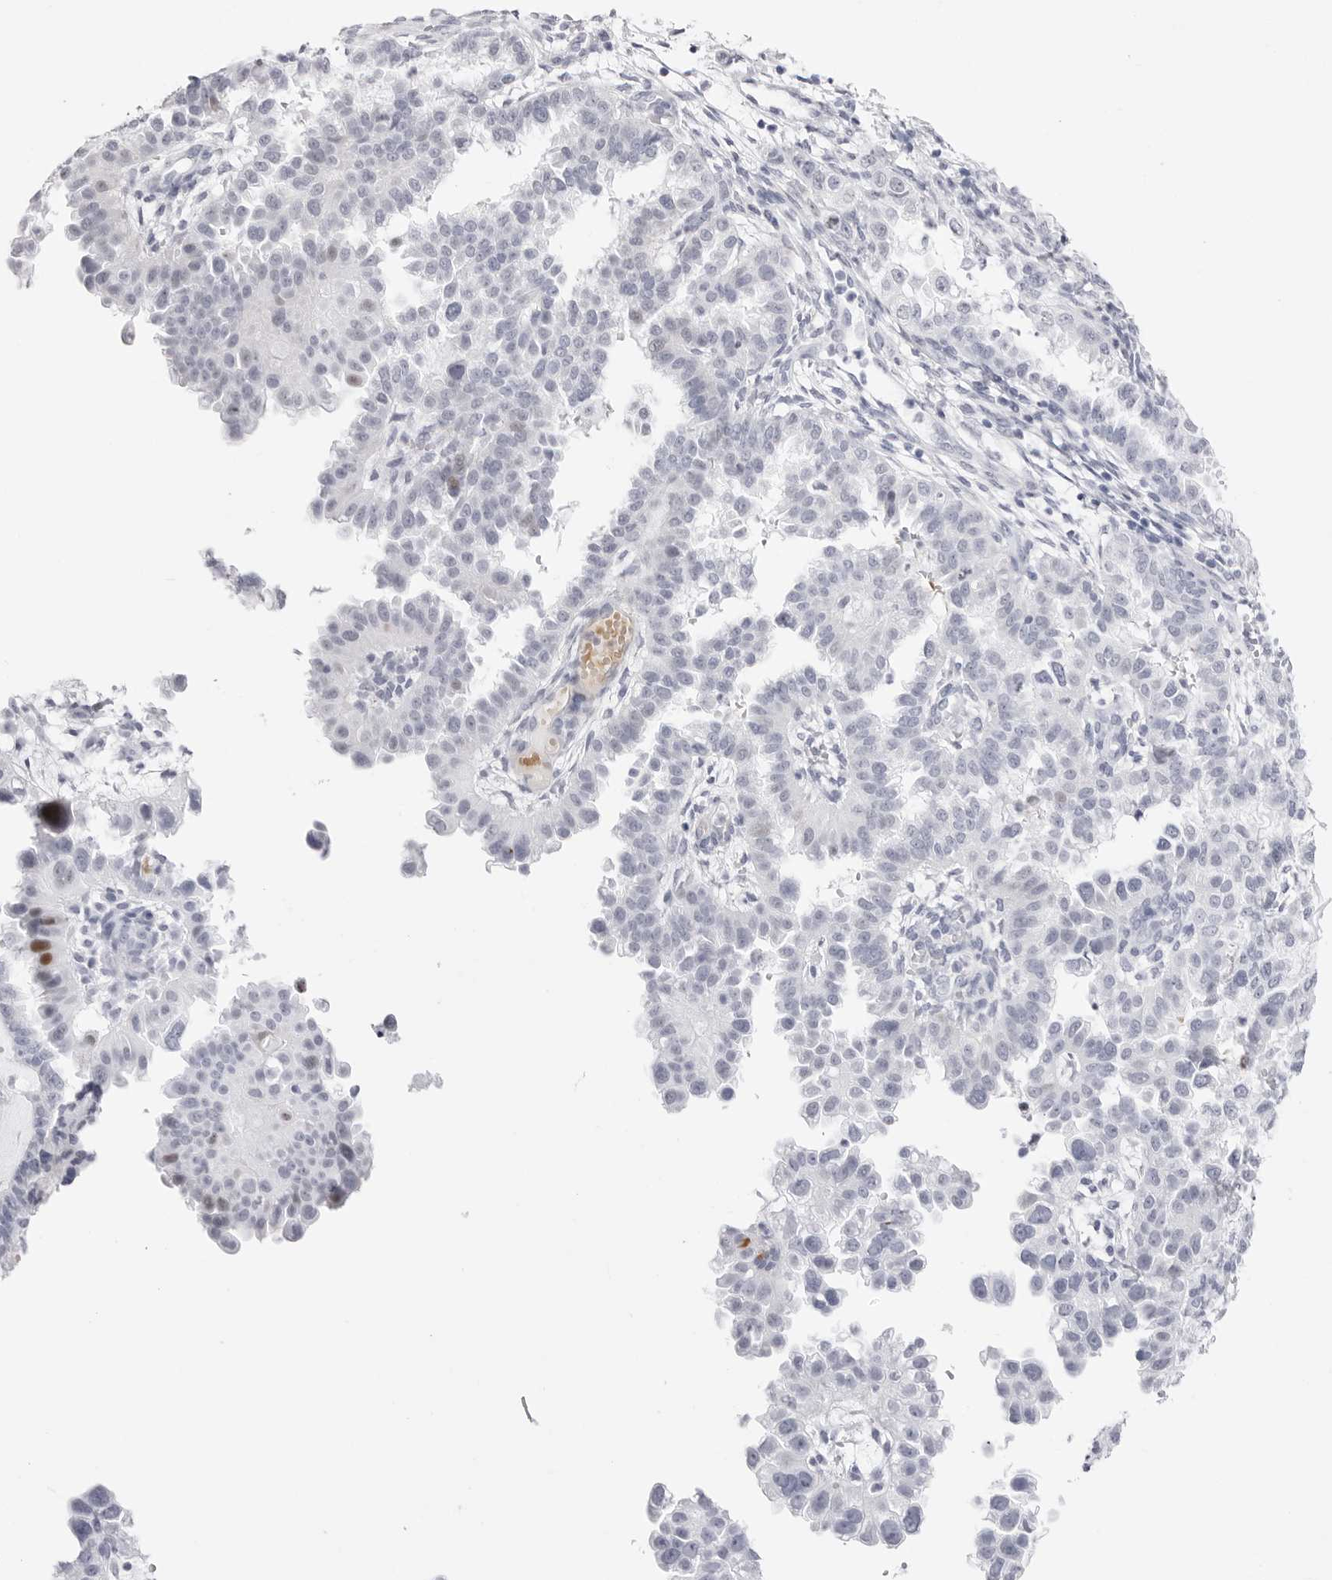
{"staining": {"intensity": "weak", "quantity": "<25%", "location": "nuclear"}, "tissue": "endometrial cancer", "cell_type": "Tumor cells", "image_type": "cancer", "snomed": [{"axis": "morphology", "description": "Adenocarcinoma, NOS"}, {"axis": "topography", "description": "Endometrium"}], "caption": "A high-resolution photomicrograph shows immunohistochemistry (IHC) staining of adenocarcinoma (endometrial), which demonstrates no significant staining in tumor cells.", "gene": "TSSK1B", "patient": {"sex": "female", "age": 85}}